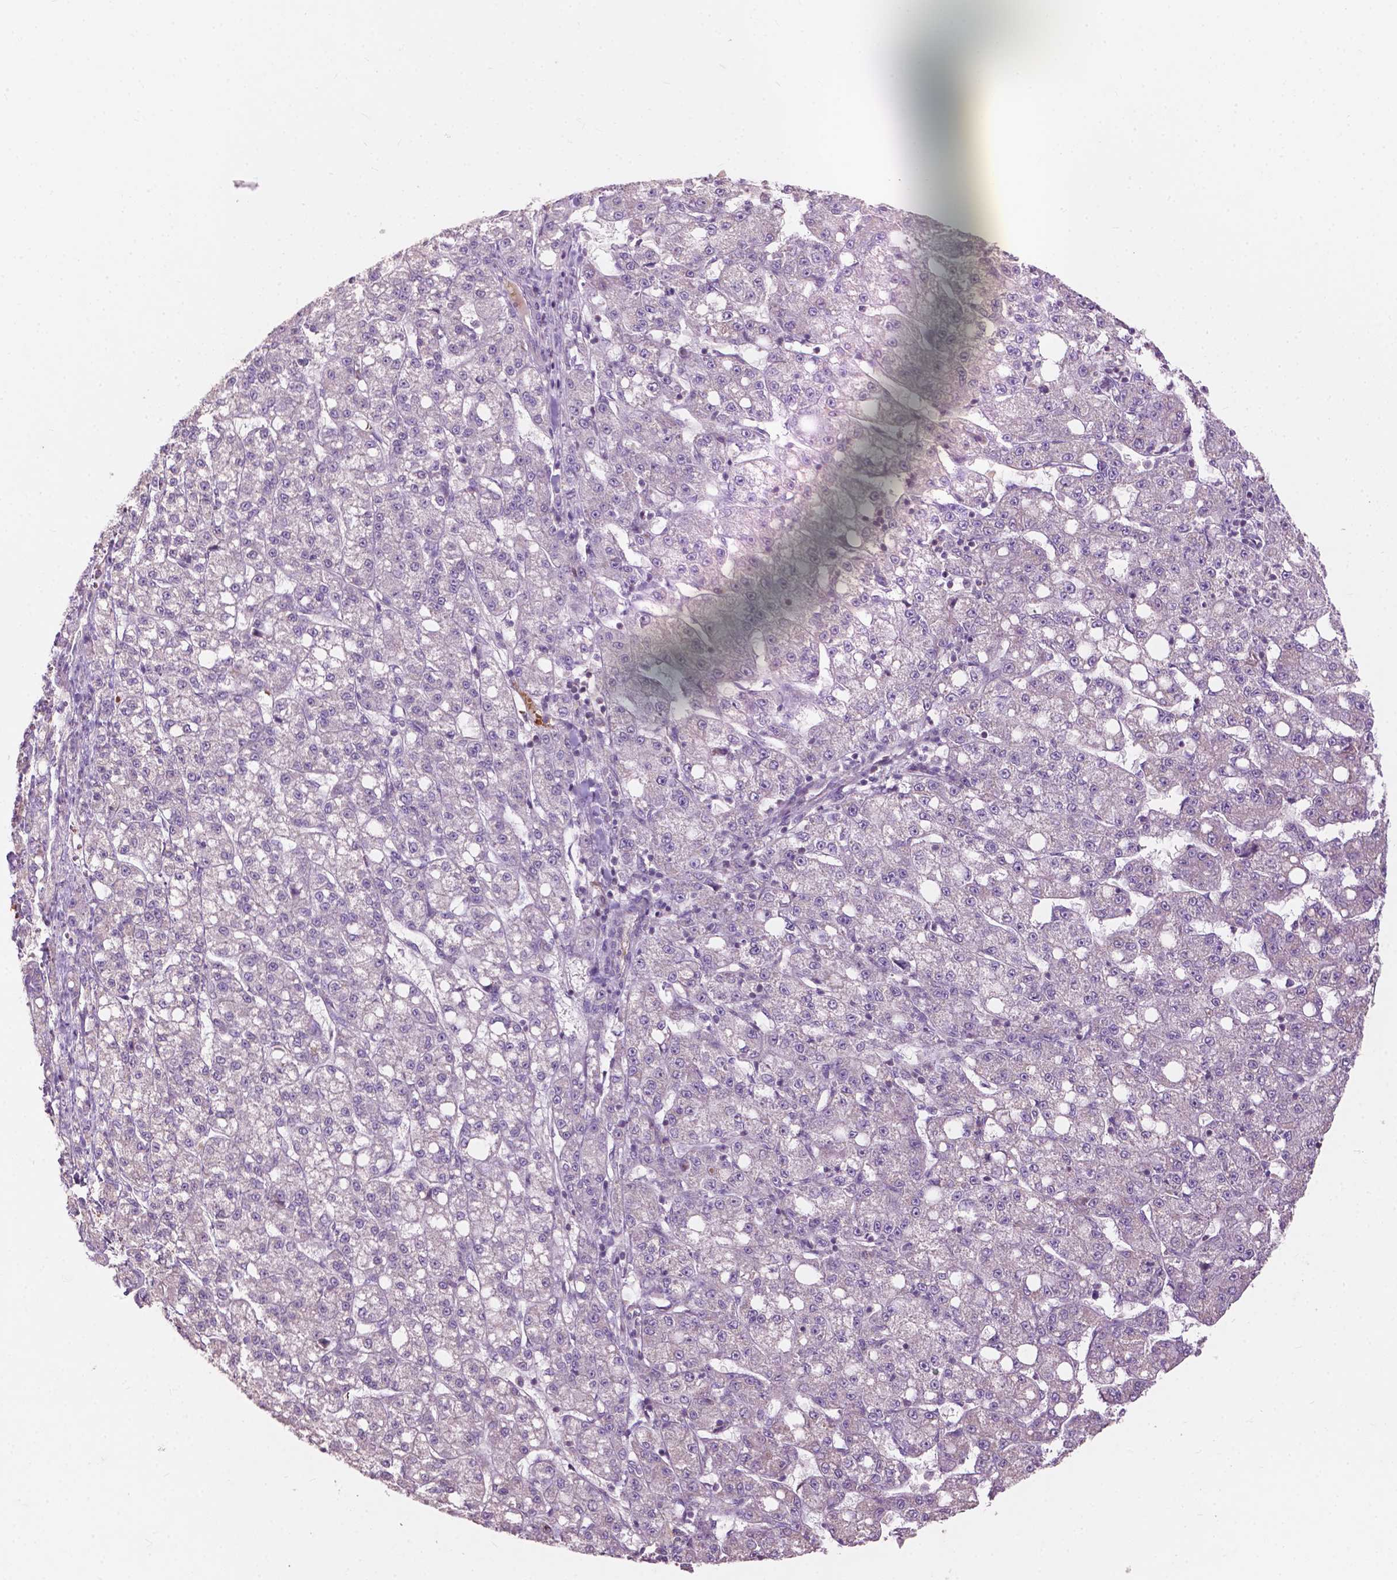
{"staining": {"intensity": "negative", "quantity": "none", "location": "none"}, "tissue": "liver cancer", "cell_type": "Tumor cells", "image_type": "cancer", "snomed": [{"axis": "morphology", "description": "Carcinoma, Hepatocellular, NOS"}, {"axis": "topography", "description": "Liver"}], "caption": "IHC histopathology image of neoplastic tissue: human liver cancer stained with DAB (3,3'-diaminobenzidine) displays no significant protein positivity in tumor cells.", "gene": "NDUFS1", "patient": {"sex": "female", "age": 65}}